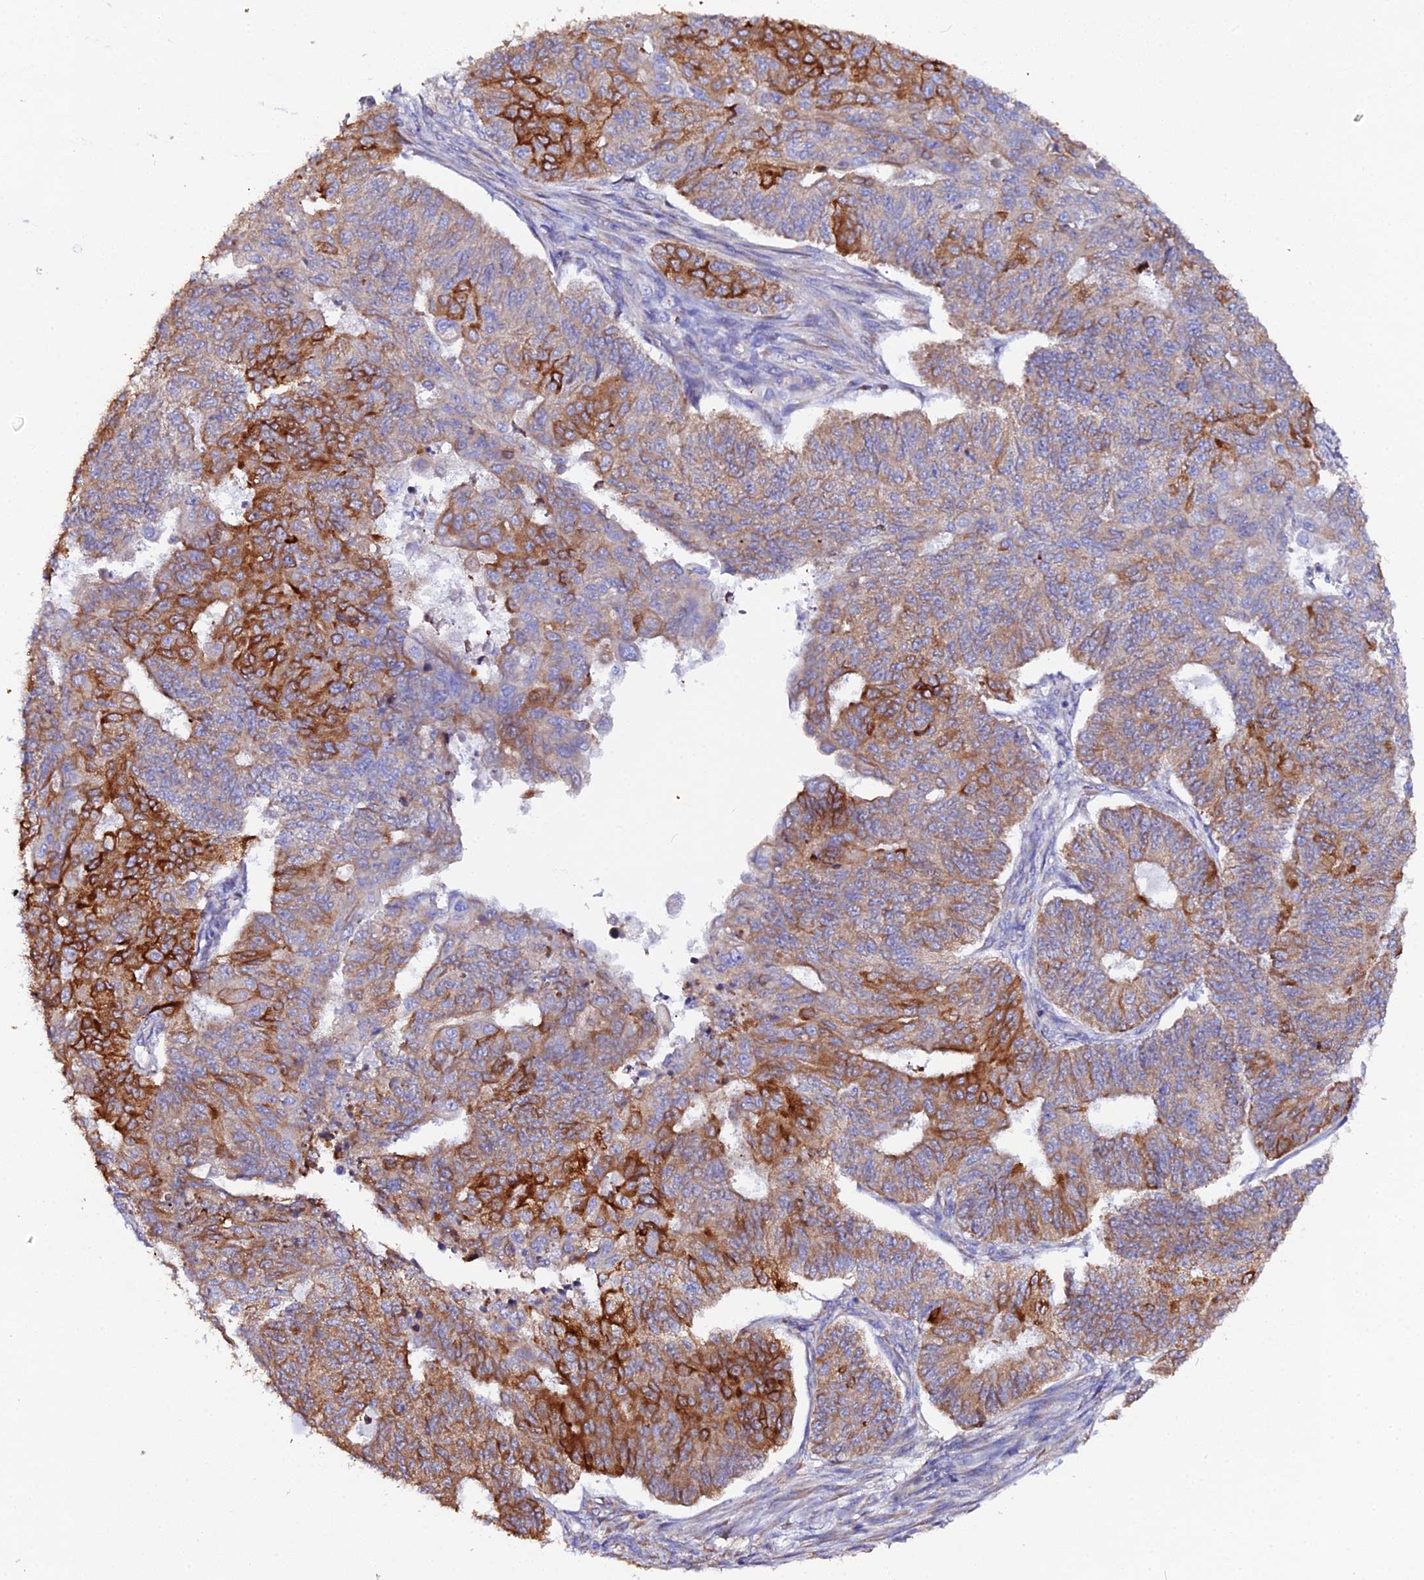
{"staining": {"intensity": "strong", "quantity": "25%-75%", "location": "cytoplasmic/membranous"}, "tissue": "endometrial cancer", "cell_type": "Tumor cells", "image_type": "cancer", "snomed": [{"axis": "morphology", "description": "Adenocarcinoma, NOS"}, {"axis": "topography", "description": "Endometrium"}], "caption": "Immunohistochemistry (DAB) staining of endometrial cancer exhibits strong cytoplasmic/membranous protein staining in about 25%-75% of tumor cells.", "gene": "CFAP45", "patient": {"sex": "female", "age": 32}}